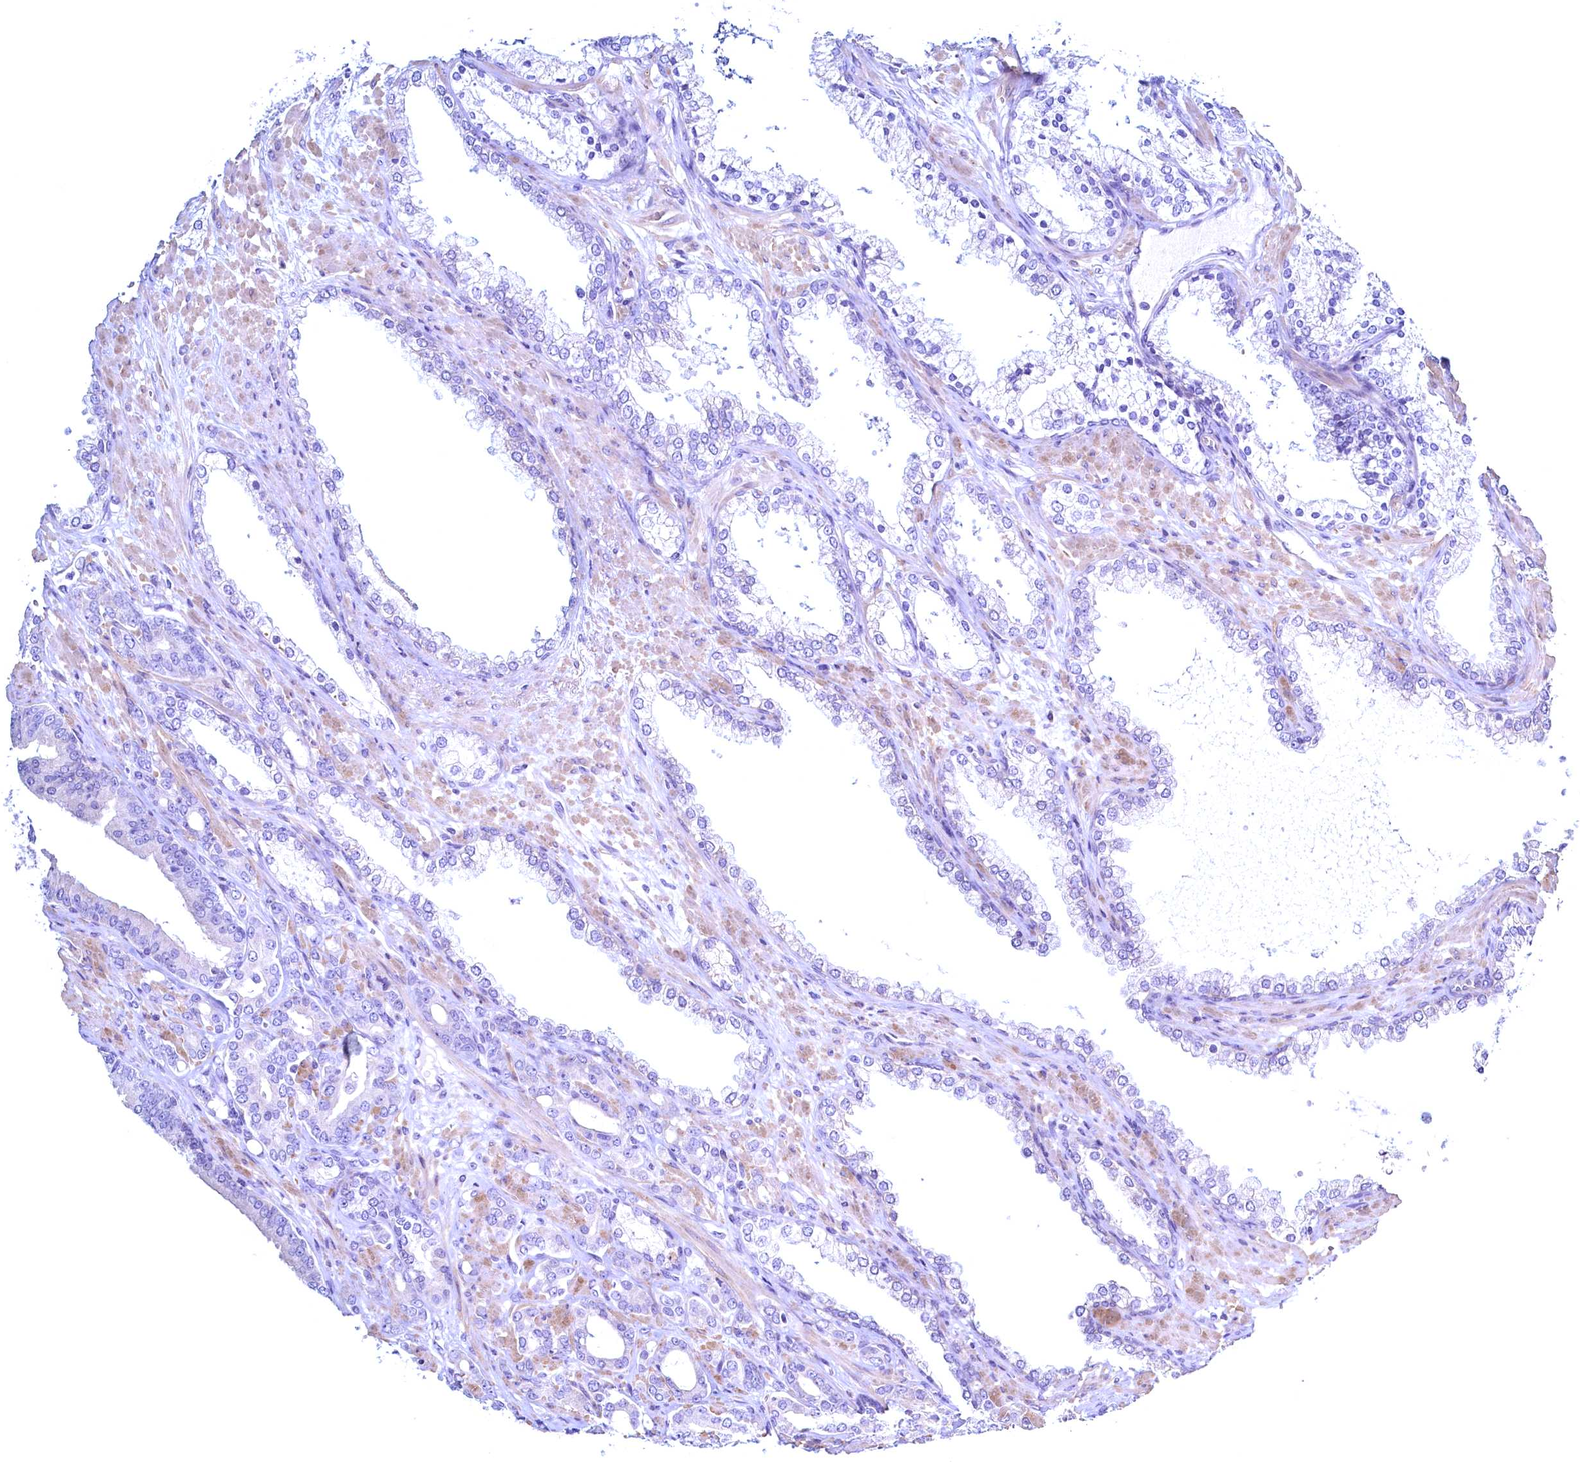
{"staining": {"intensity": "negative", "quantity": "none", "location": "none"}, "tissue": "prostate cancer", "cell_type": "Tumor cells", "image_type": "cancer", "snomed": [{"axis": "morphology", "description": "Adenocarcinoma, High grade"}, {"axis": "topography", "description": "Prostate"}], "caption": "Immunohistochemistry micrograph of human adenocarcinoma (high-grade) (prostate) stained for a protein (brown), which exhibits no positivity in tumor cells.", "gene": "MAP1LC3A", "patient": {"sex": "male", "age": 72}}